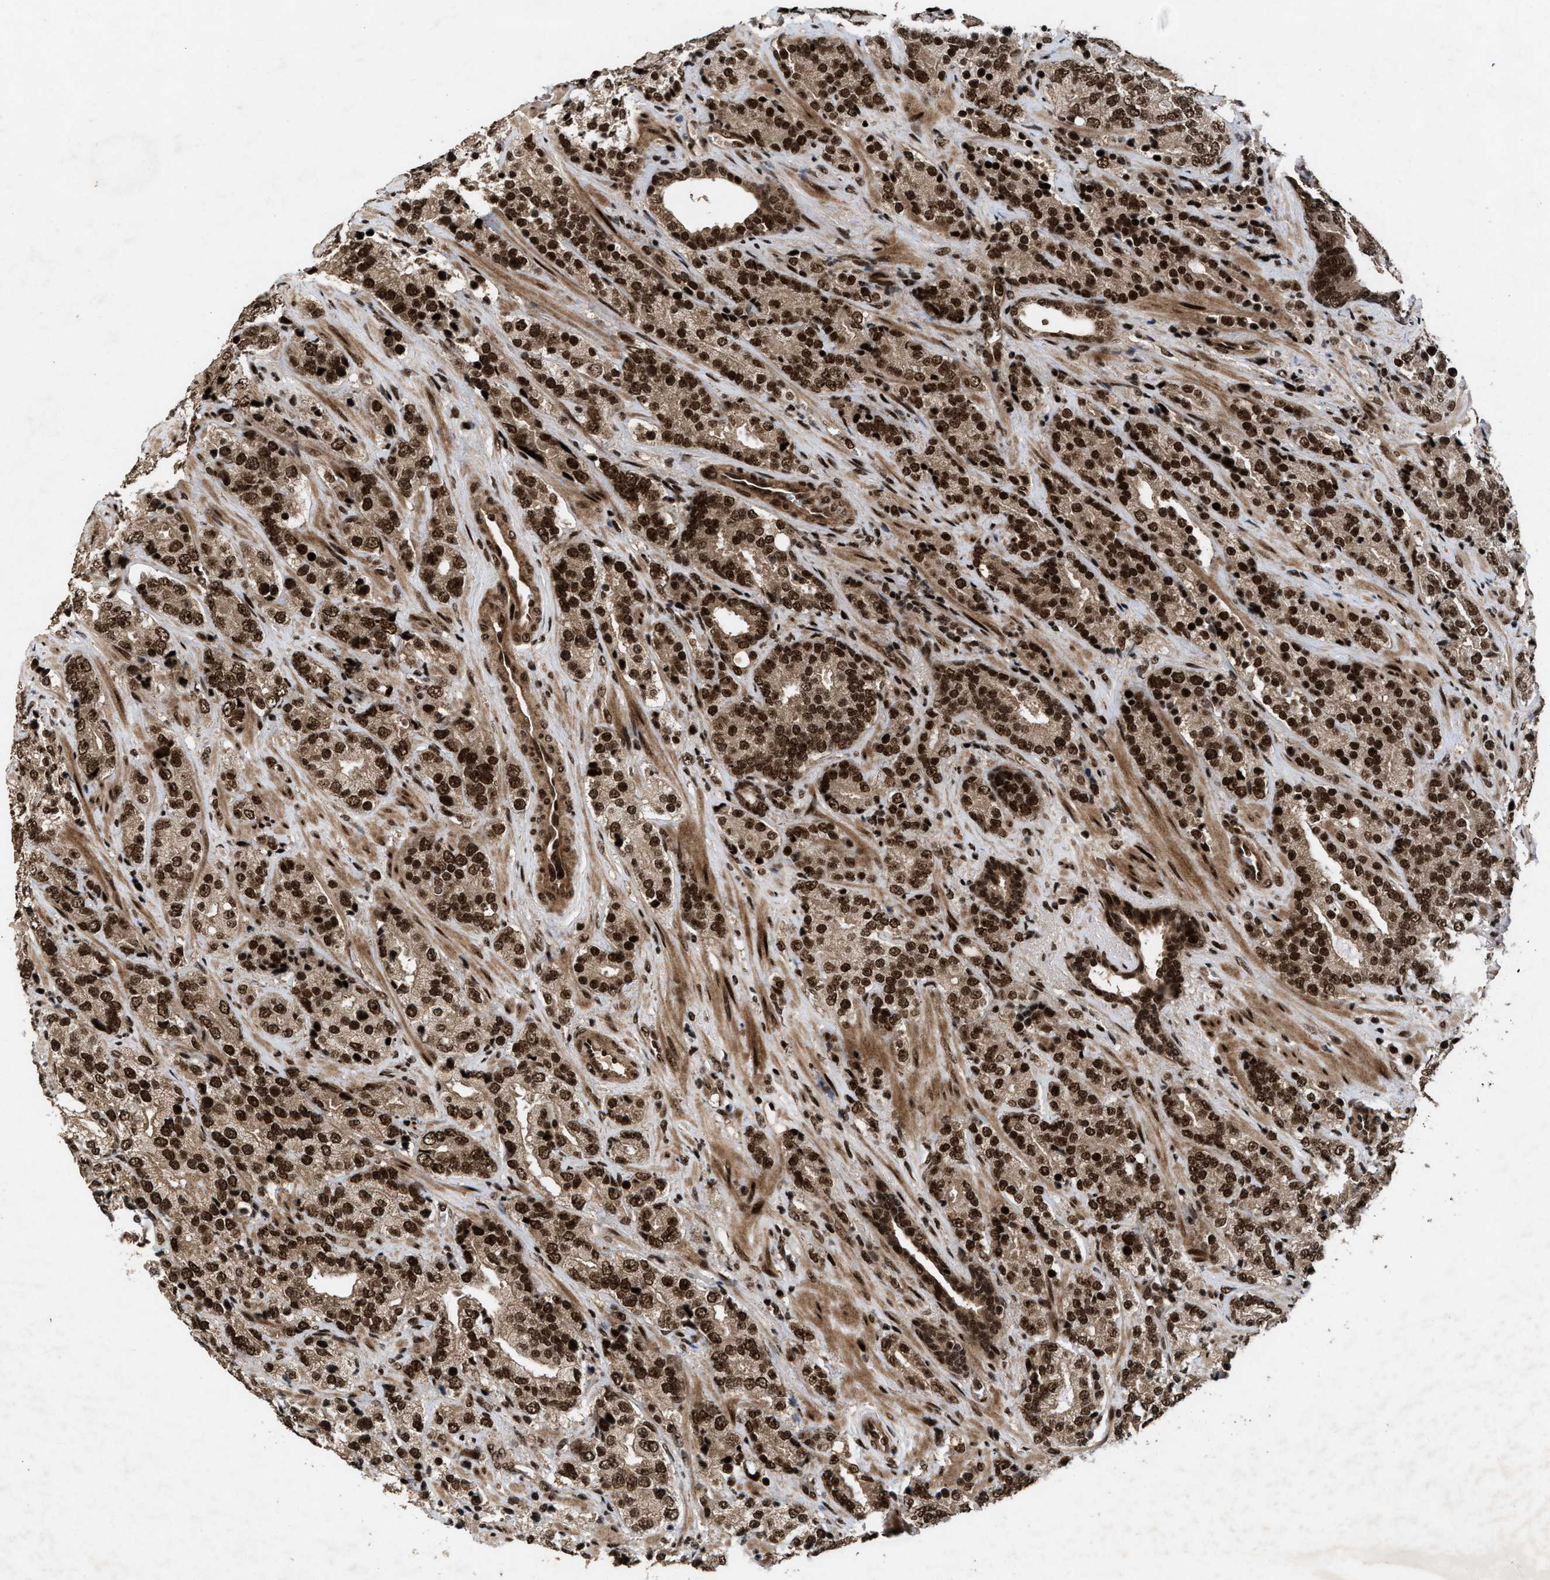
{"staining": {"intensity": "strong", "quantity": ">75%", "location": "nuclear"}, "tissue": "prostate cancer", "cell_type": "Tumor cells", "image_type": "cancer", "snomed": [{"axis": "morphology", "description": "Adenocarcinoma, High grade"}, {"axis": "topography", "description": "Prostate"}], "caption": "Immunohistochemistry (IHC) image of human prostate cancer stained for a protein (brown), which demonstrates high levels of strong nuclear expression in approximately >75% of tumor cells.", "gene": "WIZ", "patient": {"sex": "male", "age": 71}}